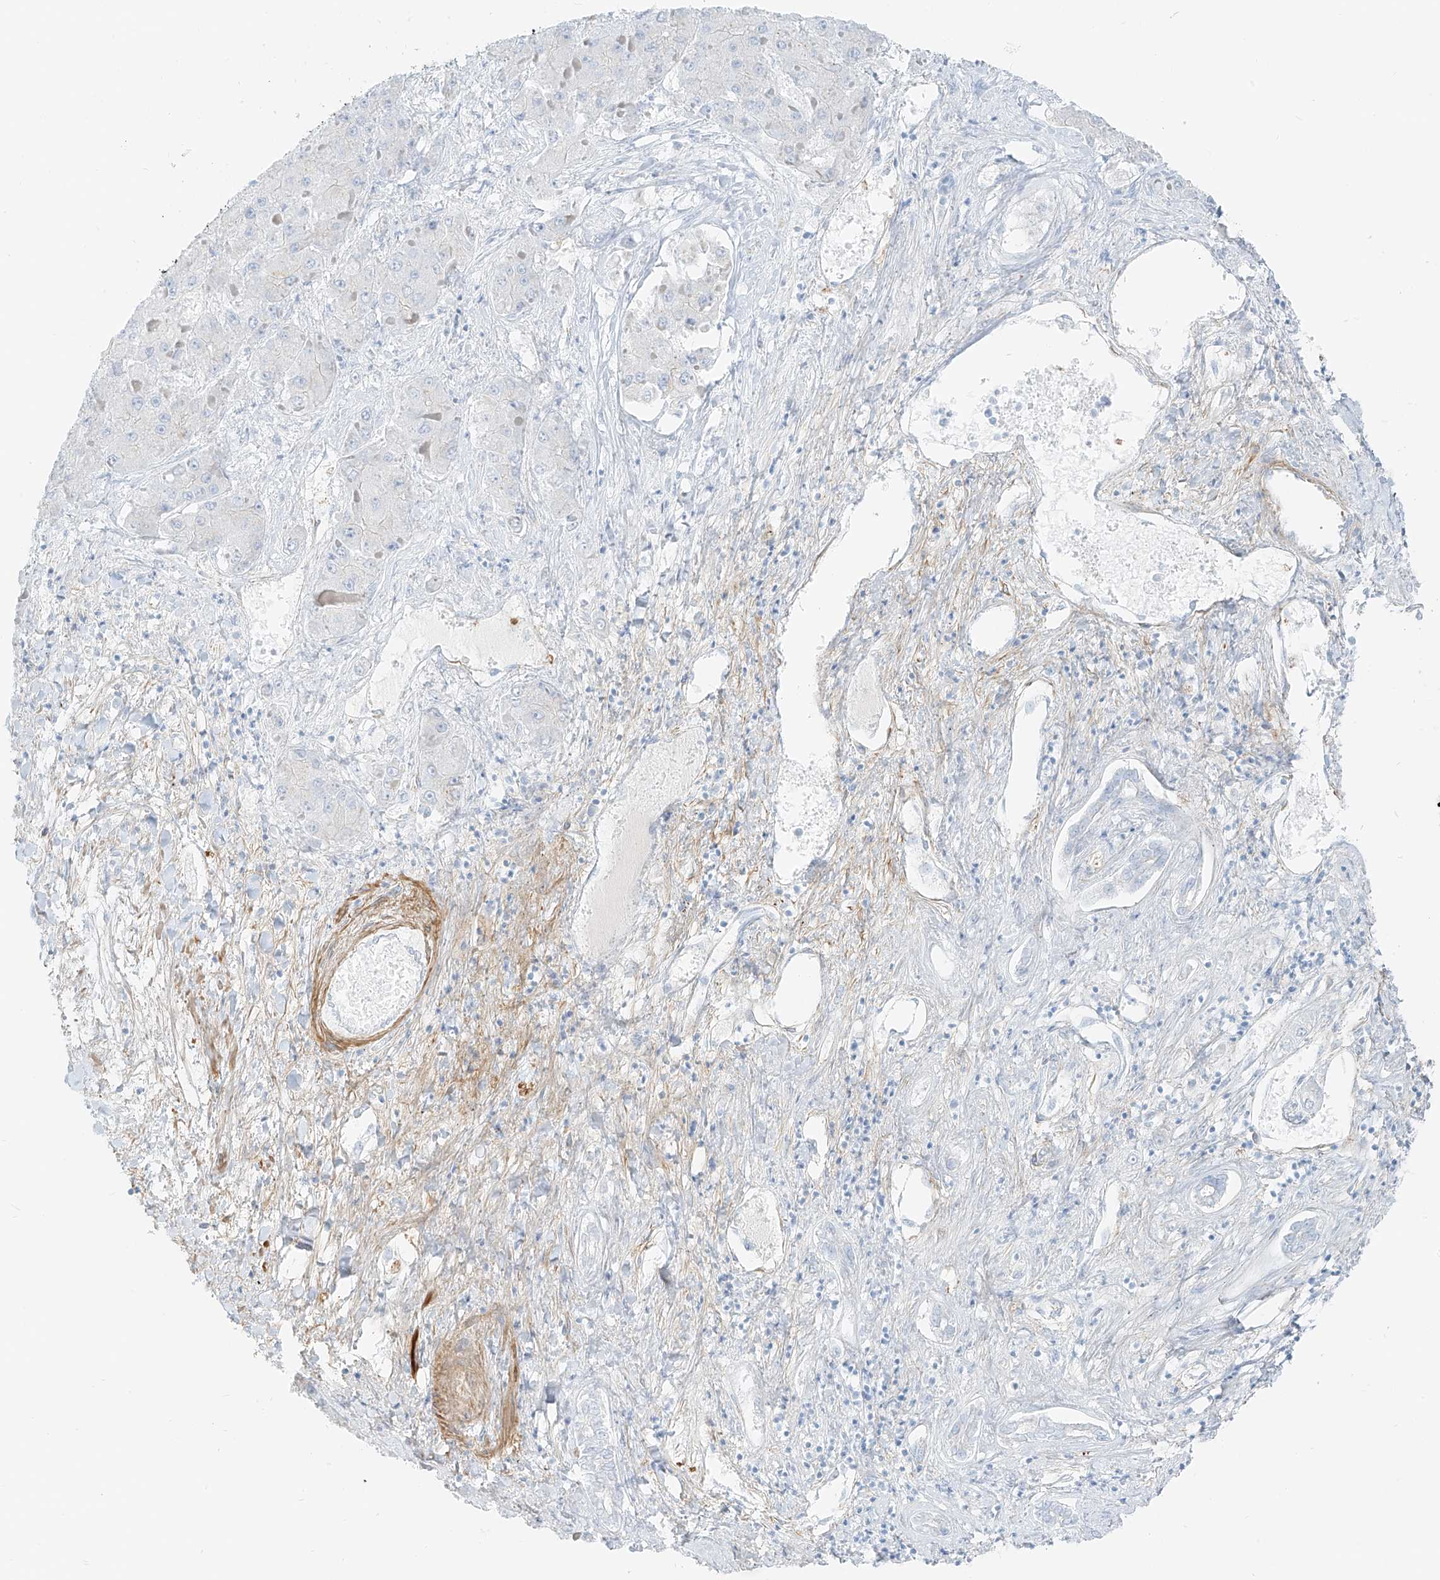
{"staining": {"intensity": "negative", "quantity": "none", "location": "none"}, "tissue": "liver cancer", "cell_type": "Tumor cells", "image_type": "cancer", "snomed": [{"axis": "morphology", "description": "Carcinoma, Hepatocellular, NOS"}, {"axis": "topography", "description": "Liver"}], "caption": "IHC image of hepatocellular carcinoma (liver) stained for a protein (brown), which exhibits no expression in tumor cells. The staining is performed using DAB (3,3'-diaminobenzidine) brown chromogen with nuclei counter-stained in using hematoxylin.", "gene": "SMCP", "patient": {"sex": "female", "age": 73}}